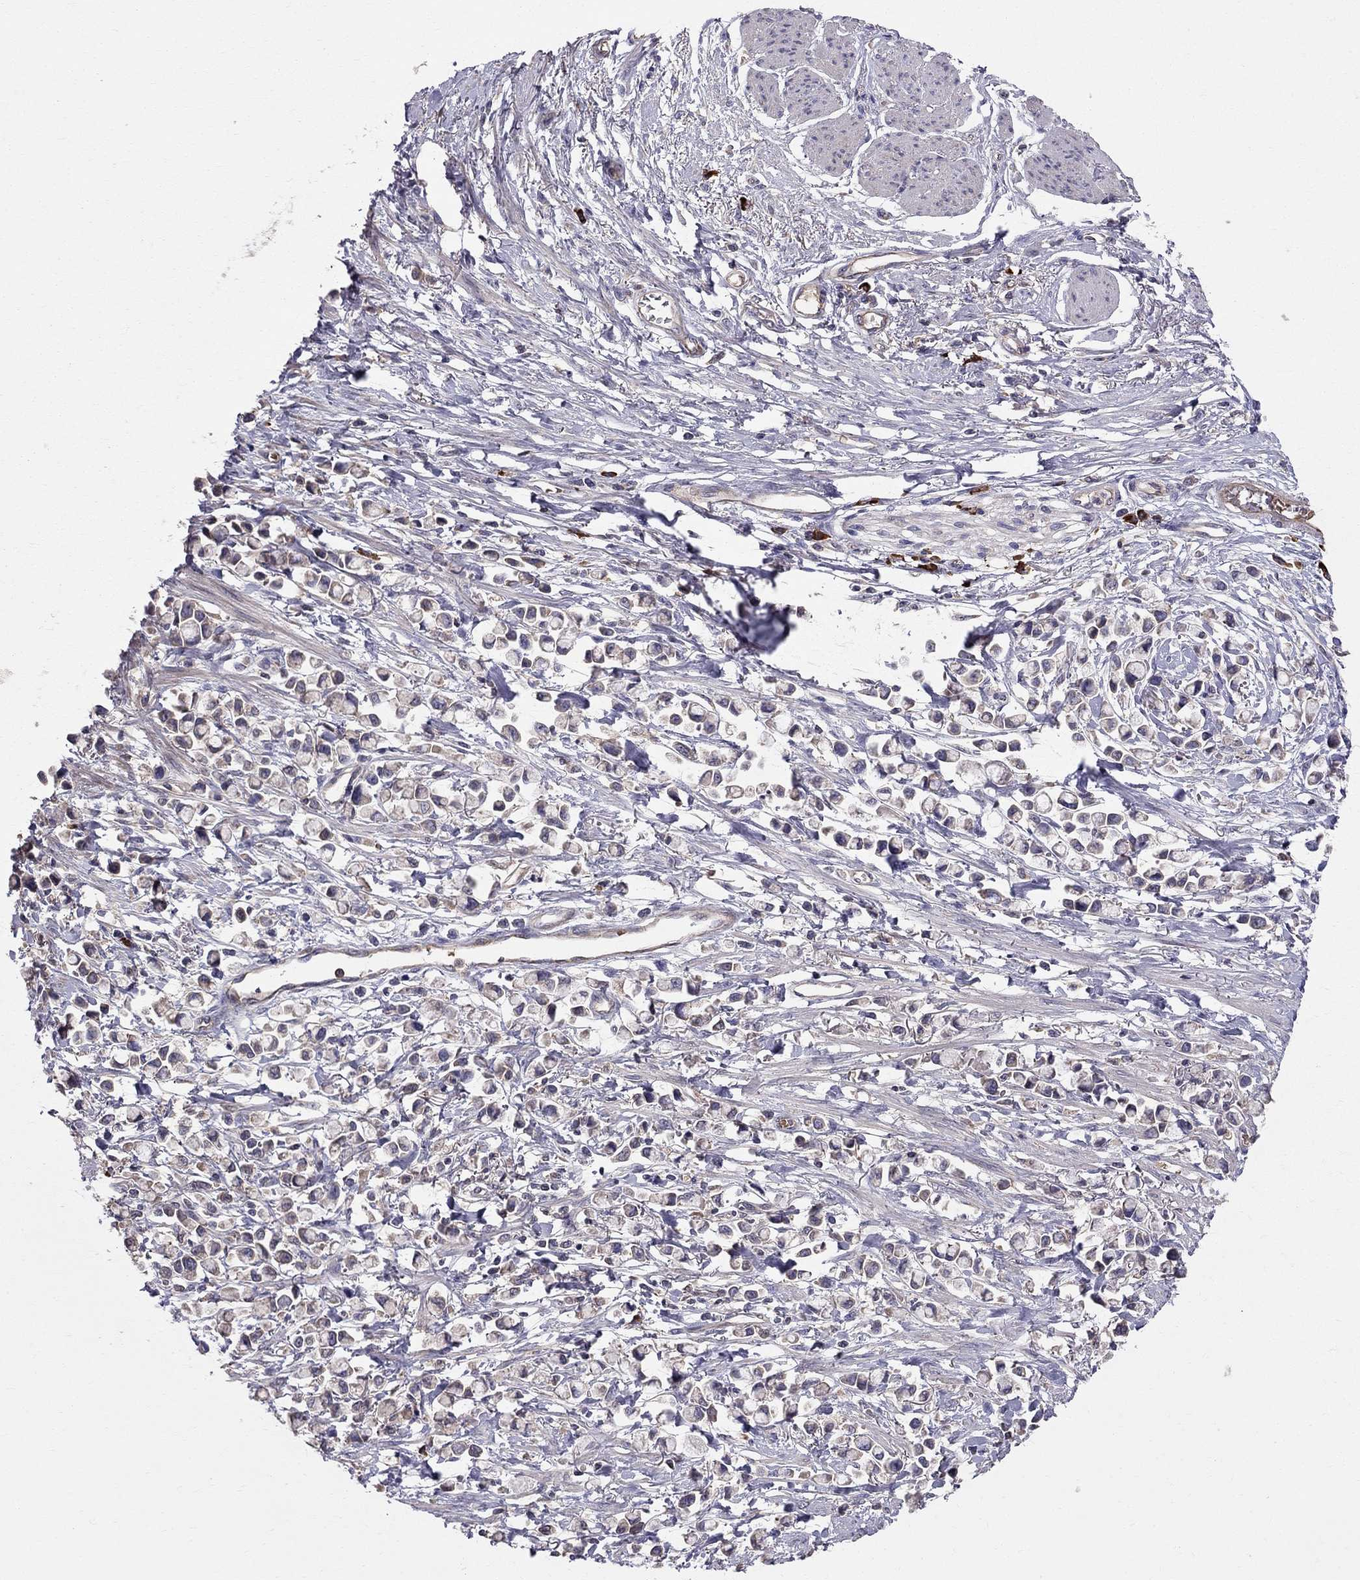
{"staining": {"intensity": "moderate", "quantity": "25%-75%", "location": "cytoplasmic/membranous"}, "tissue": "stomach cancer", "cell_type": "Tumor cells", "image_type": "cancer", "snomed": [{"axis": "morphology", "description": "Adenocarcinoma, NOS"}, {"axis": "topography", "description": "Stomach"}], "caption": "A brown stain shows moderate cytoplasmic/membranous expression of a protein in human stomach adenocarcinoma tumor cells.", "gene": "PIK3CG", "patient": {"sex": "female", "age": 81}}